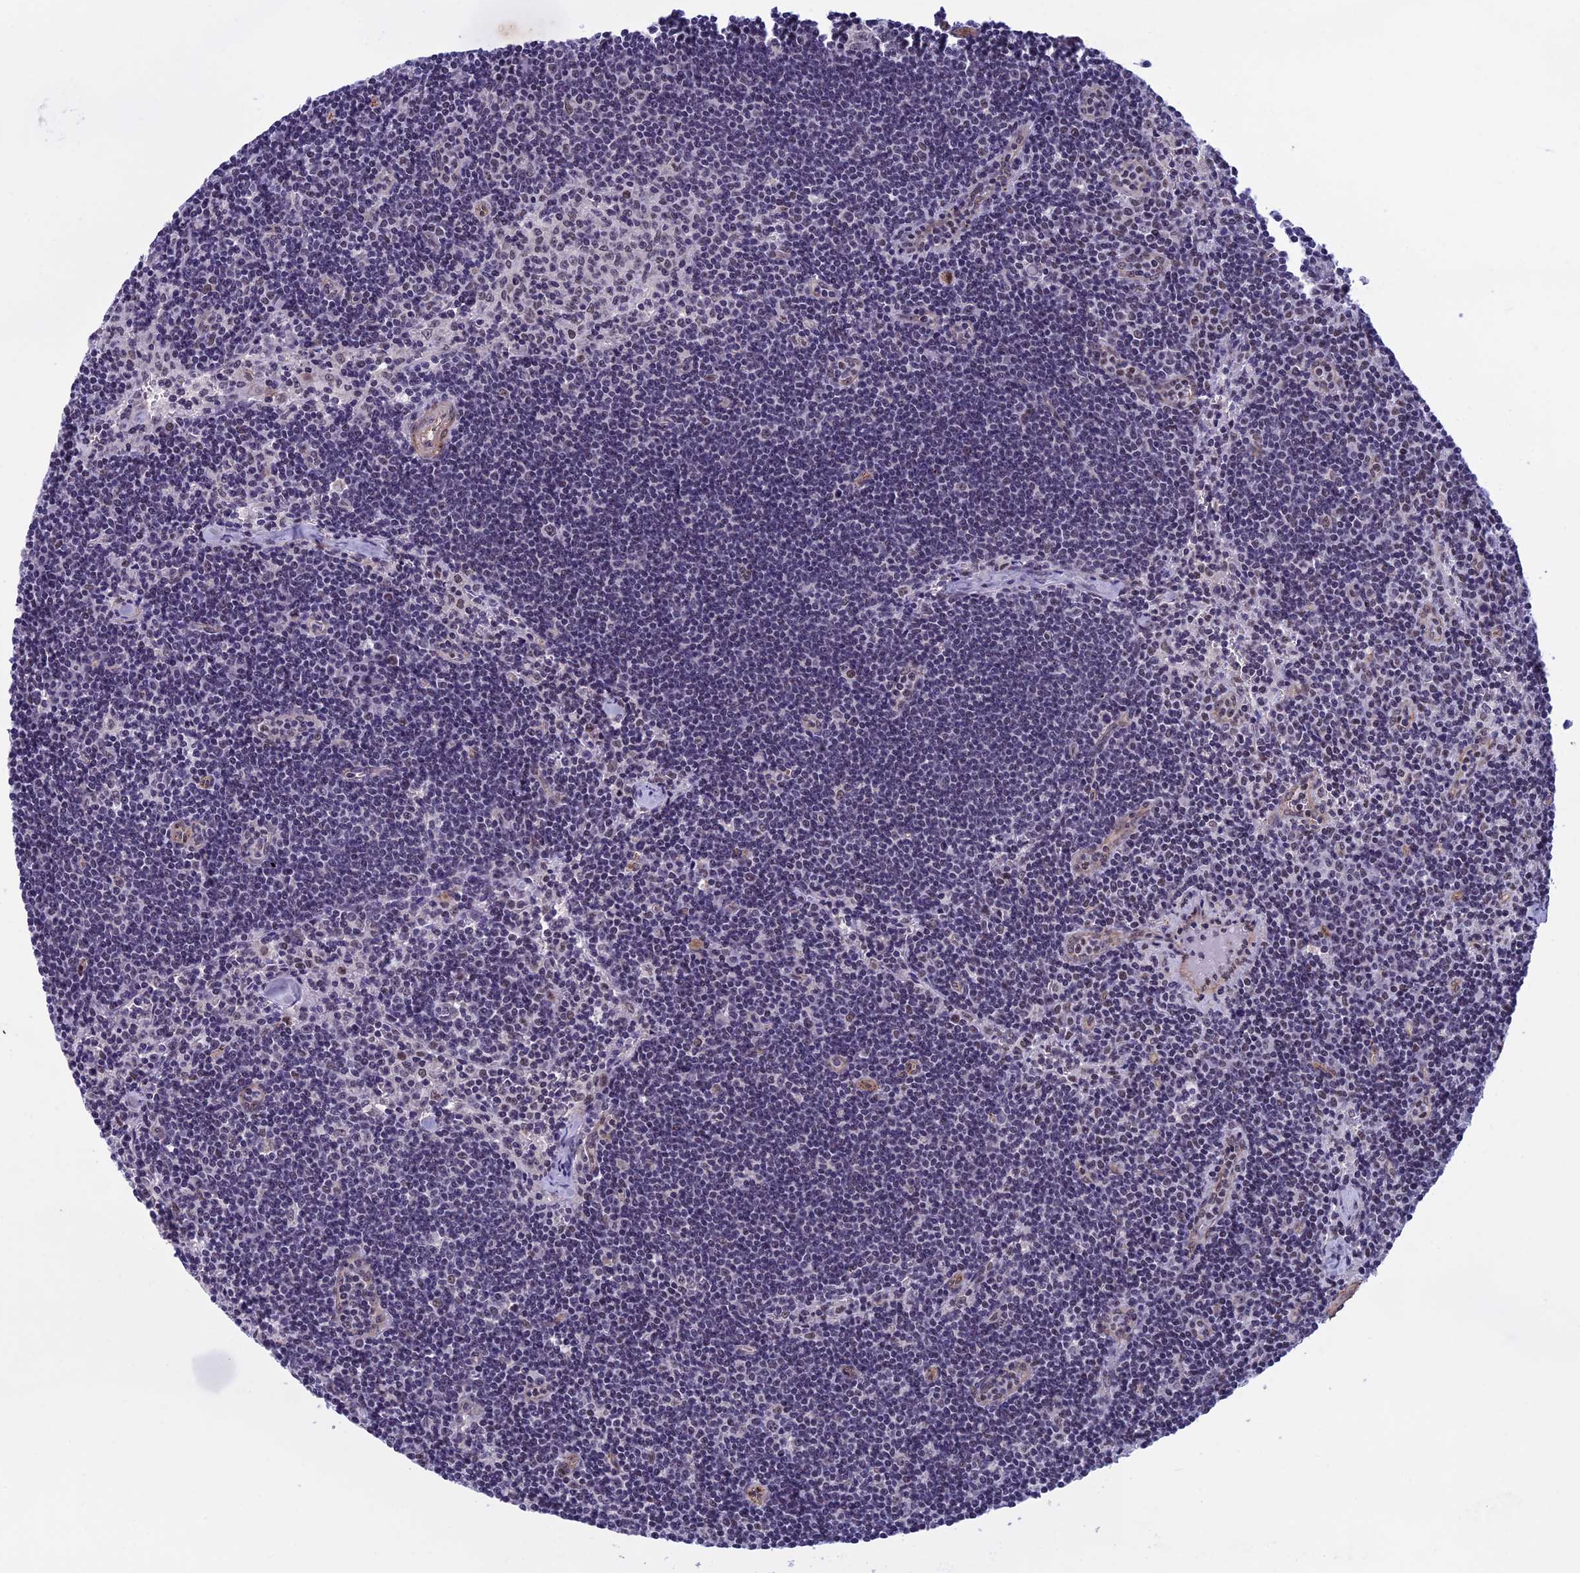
{"staining": {"intensity": "weak", "quantity": "<25%", "location": "nuclear"}, "tissue": "lymph node", "cell_type": "Germinal center cells", "image_type": "normal", "snomed": [{"axis": "morphology", "description": "Normal tissue, NOS"}, {"axis": "topography", "description": "Lymph node"}], "caption": "DAB immunohistochemical staining of normal lymph node reveals no significant expression in germinal center cells.", "gene": "NIPBL", "patient": {"sex": "female", "age": 32}}